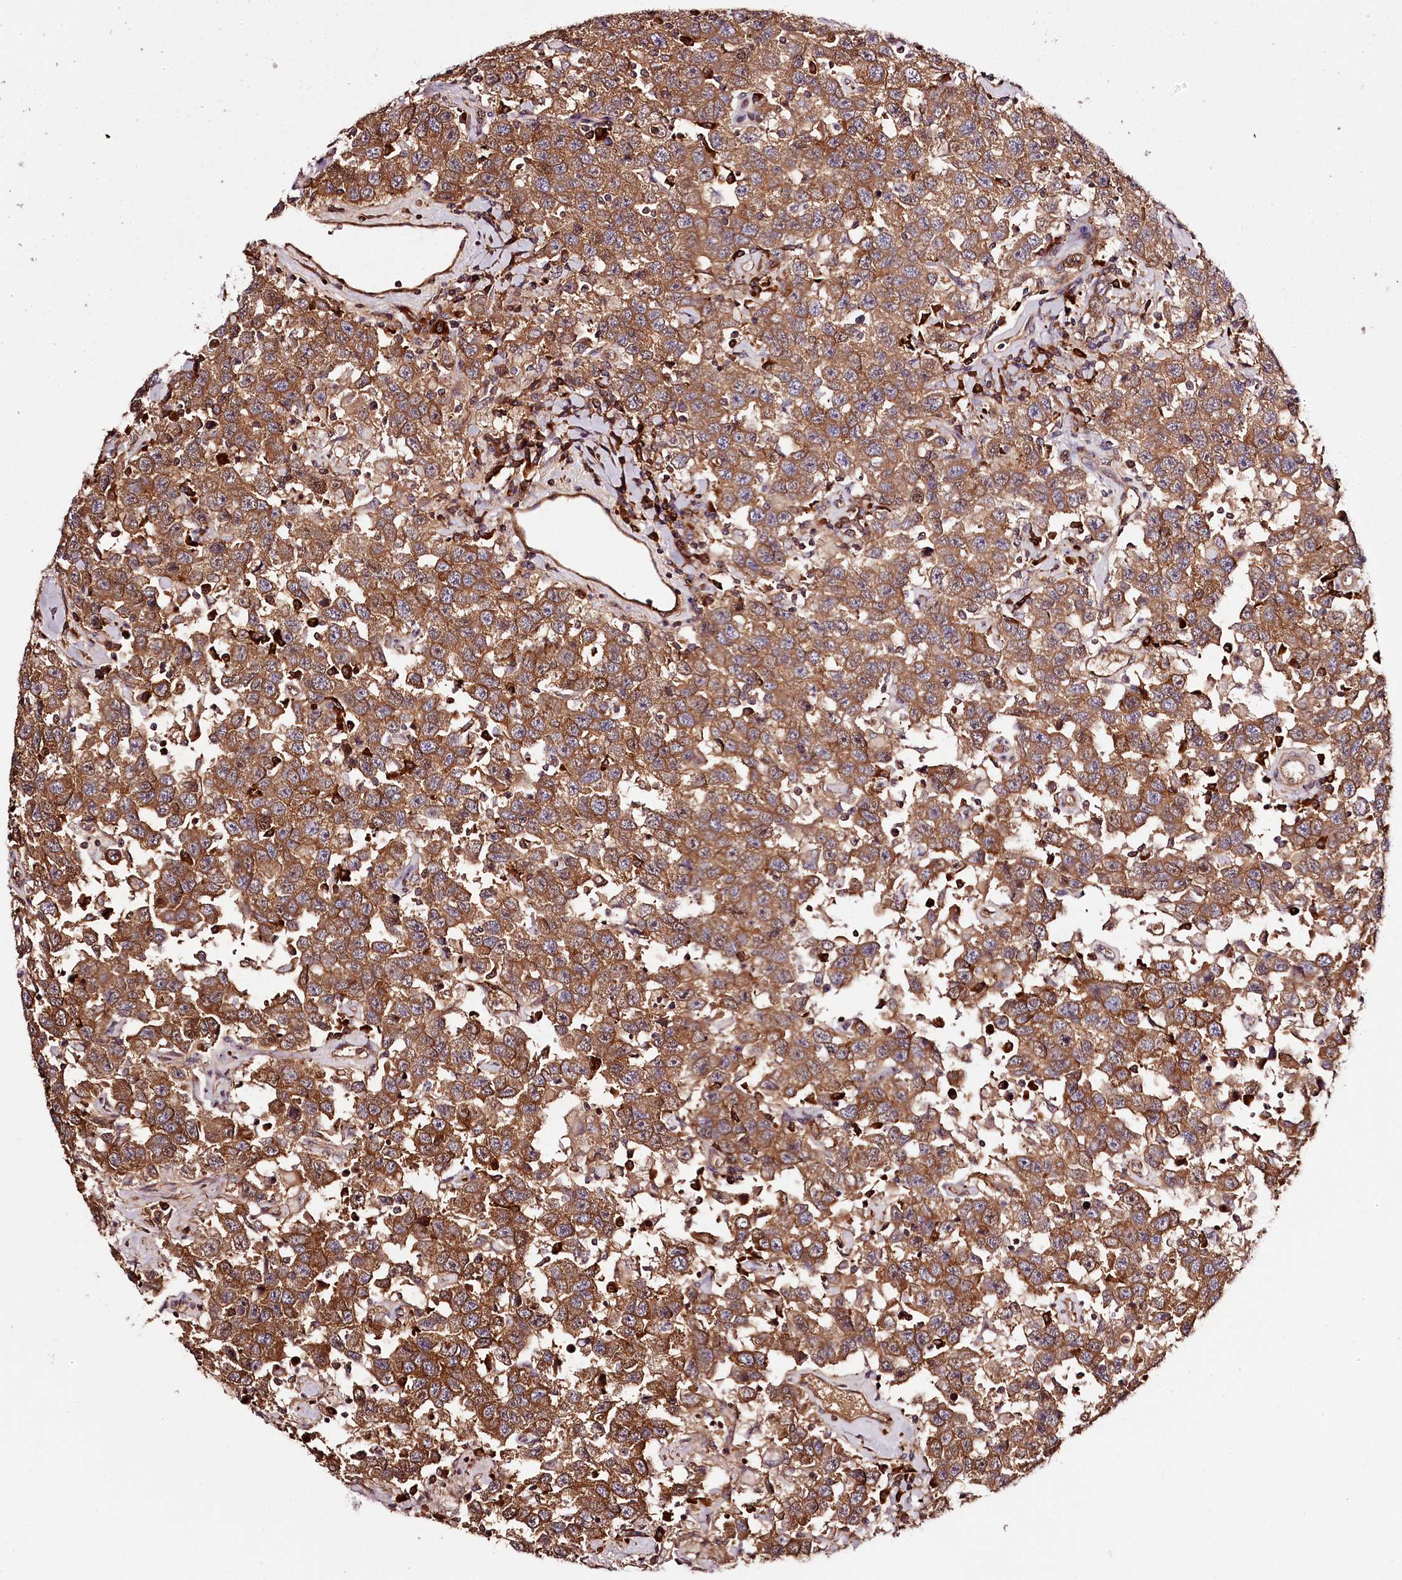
{"staining": {"intensity": "moderate", "quantity": ">75%", "location": "cytoplasmic/membranous"}, "tissue": "testis cancer", "cell_type": "Tumor cells", "image_type": "cancer", "snomed": [{"axis": "morphology", "description": "Seminoma, NOS"}, {"axis": "topography", "description": "Testis"}], "caption": "DAB immunohistochemical staining of testis seminoma displays moderate cytoplasmic/membranous protein positivity in about >75% of tumor cells. (DAB = brown stain, brightfield microscopy at high magnification).", "gene": "TARS1", "patient": {"sex": "male", "age": 41}}